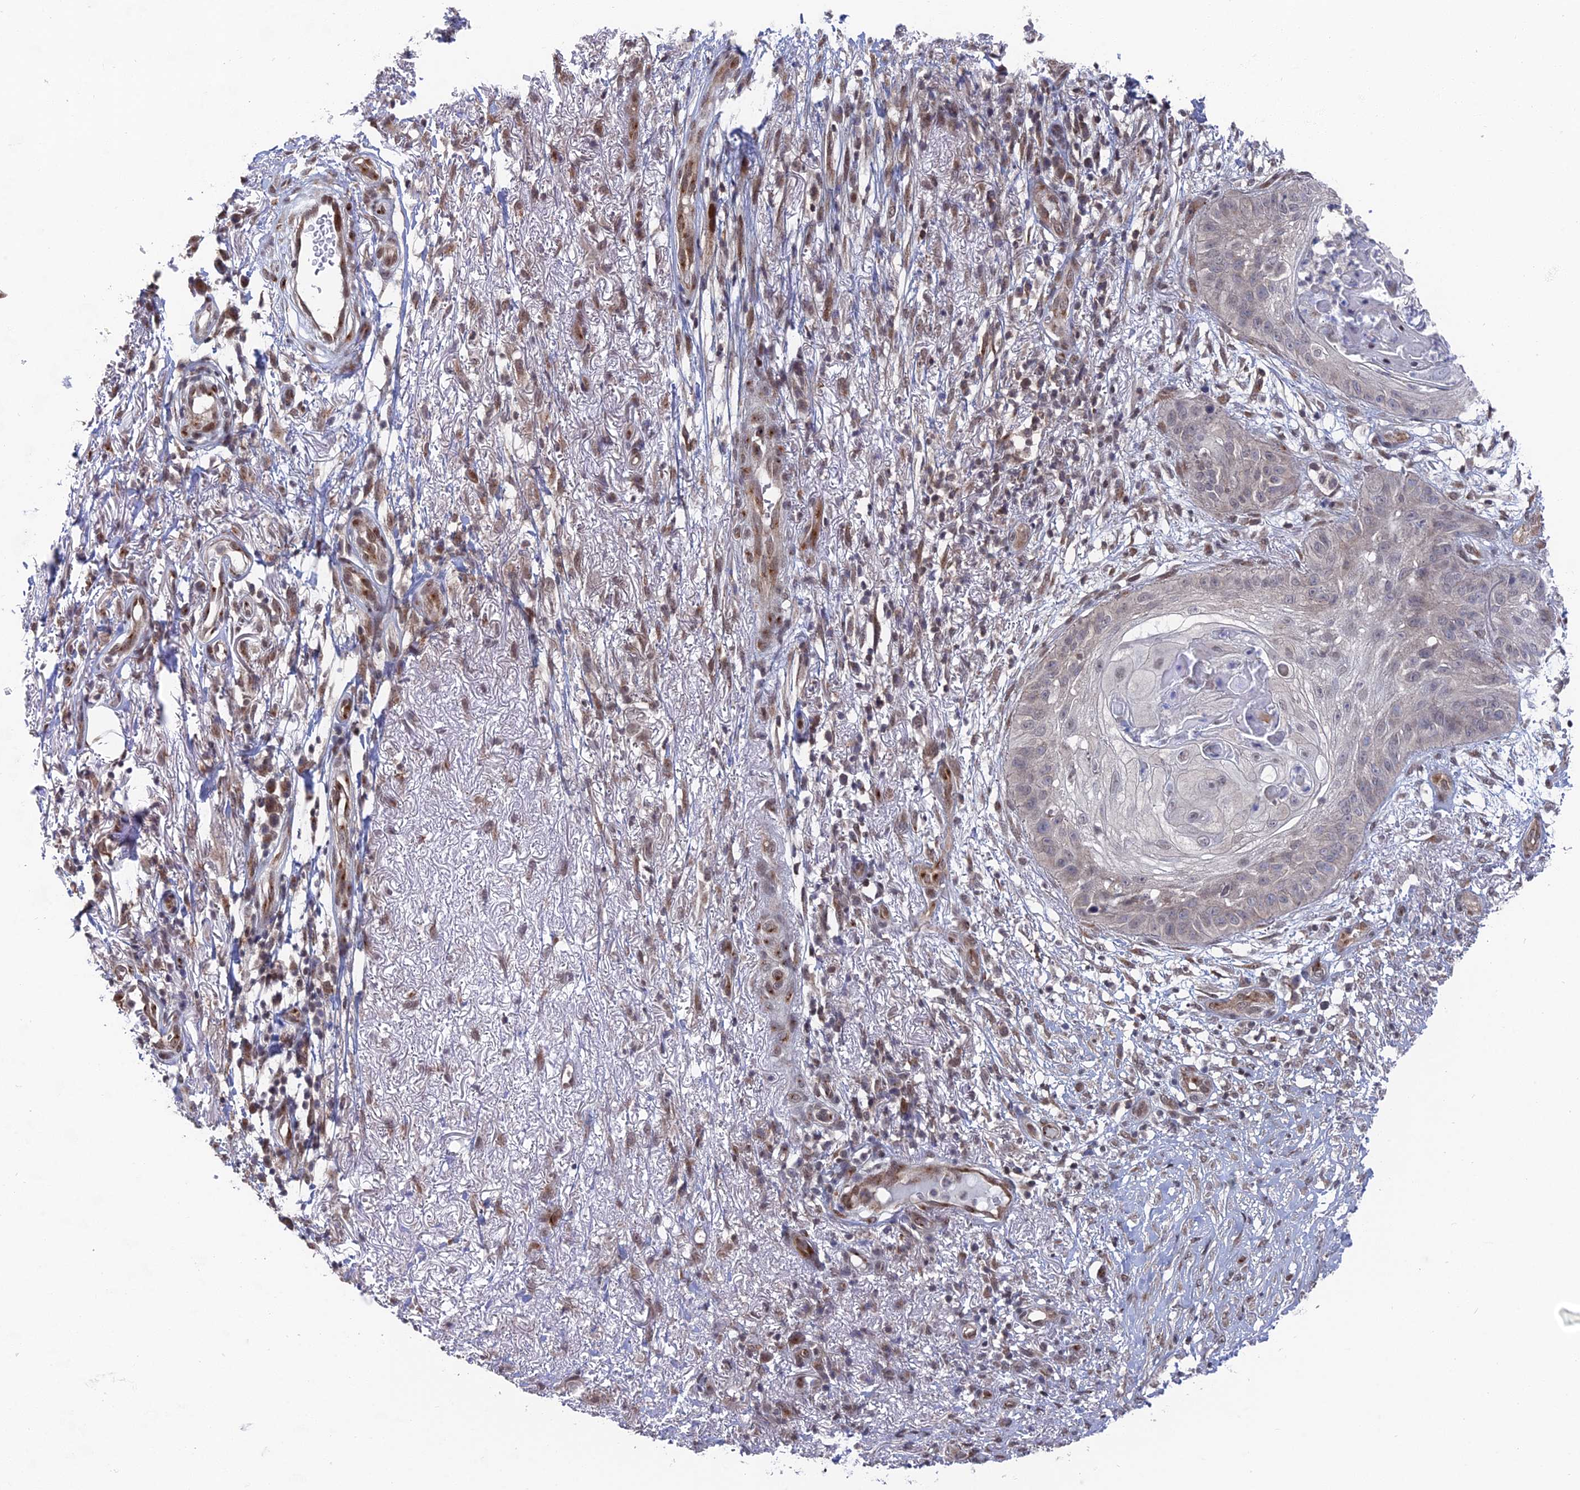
{"staining": {"intensity": "weak", "quantity": "<25%", "location": "nuclear"}, "tissue": "skin cancer", "cell_type": "Tumor cells", "image_type": "cancer", "snomed": [{"axis": "morphology", "description": "Squamous cell carcinoma, NOS"}, {"axis": "topography", "description": "Skin"}], "caption": "This is an IHC photomicrograph of skin cancer. There is no positivity in tumor cells.", "gene": "FHIP2A", "patient": {"sex": "male", "age": 70}}